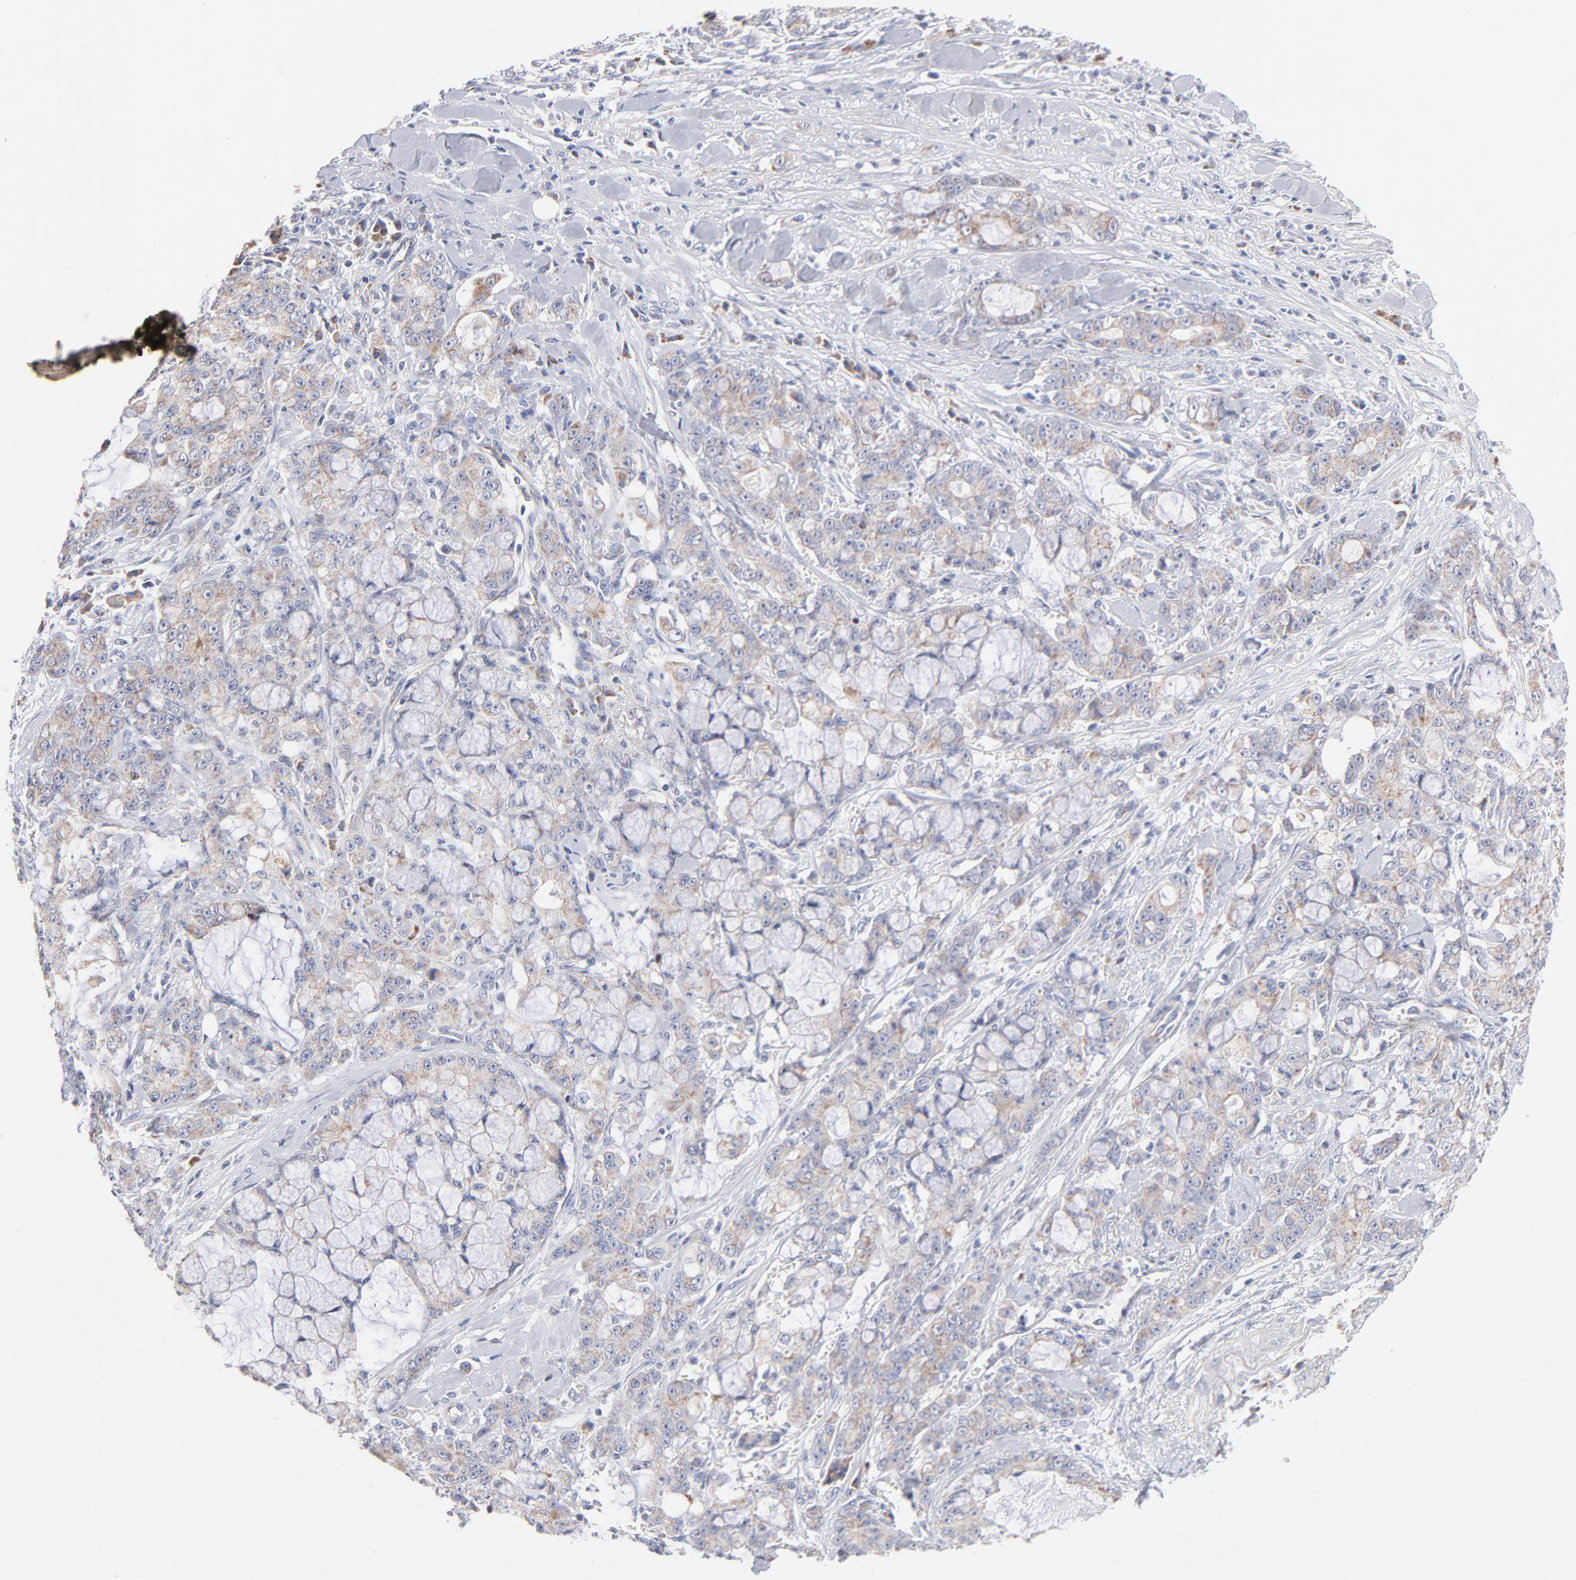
{"staining": {"intensity": "negative", "quantity": "none", "location": "none"}, "tissue": "pancreatic cancer", "cell_type": "Tumor cells", "image_type": "cancer", "snomed": [{"axis": "morphology", "description": "Adenocarcinoma, NOS"}, {"axis": "topography", "description": "Pancreas"}], "caption": "Immunohistochemistry micrograph of adenocarcinoma (pancreatic) stained for a protein (brown), which exhibits no positivity in tumor cells.", "gene": "TIMM8A", "patient": {"sex": "female", "age": 73}}